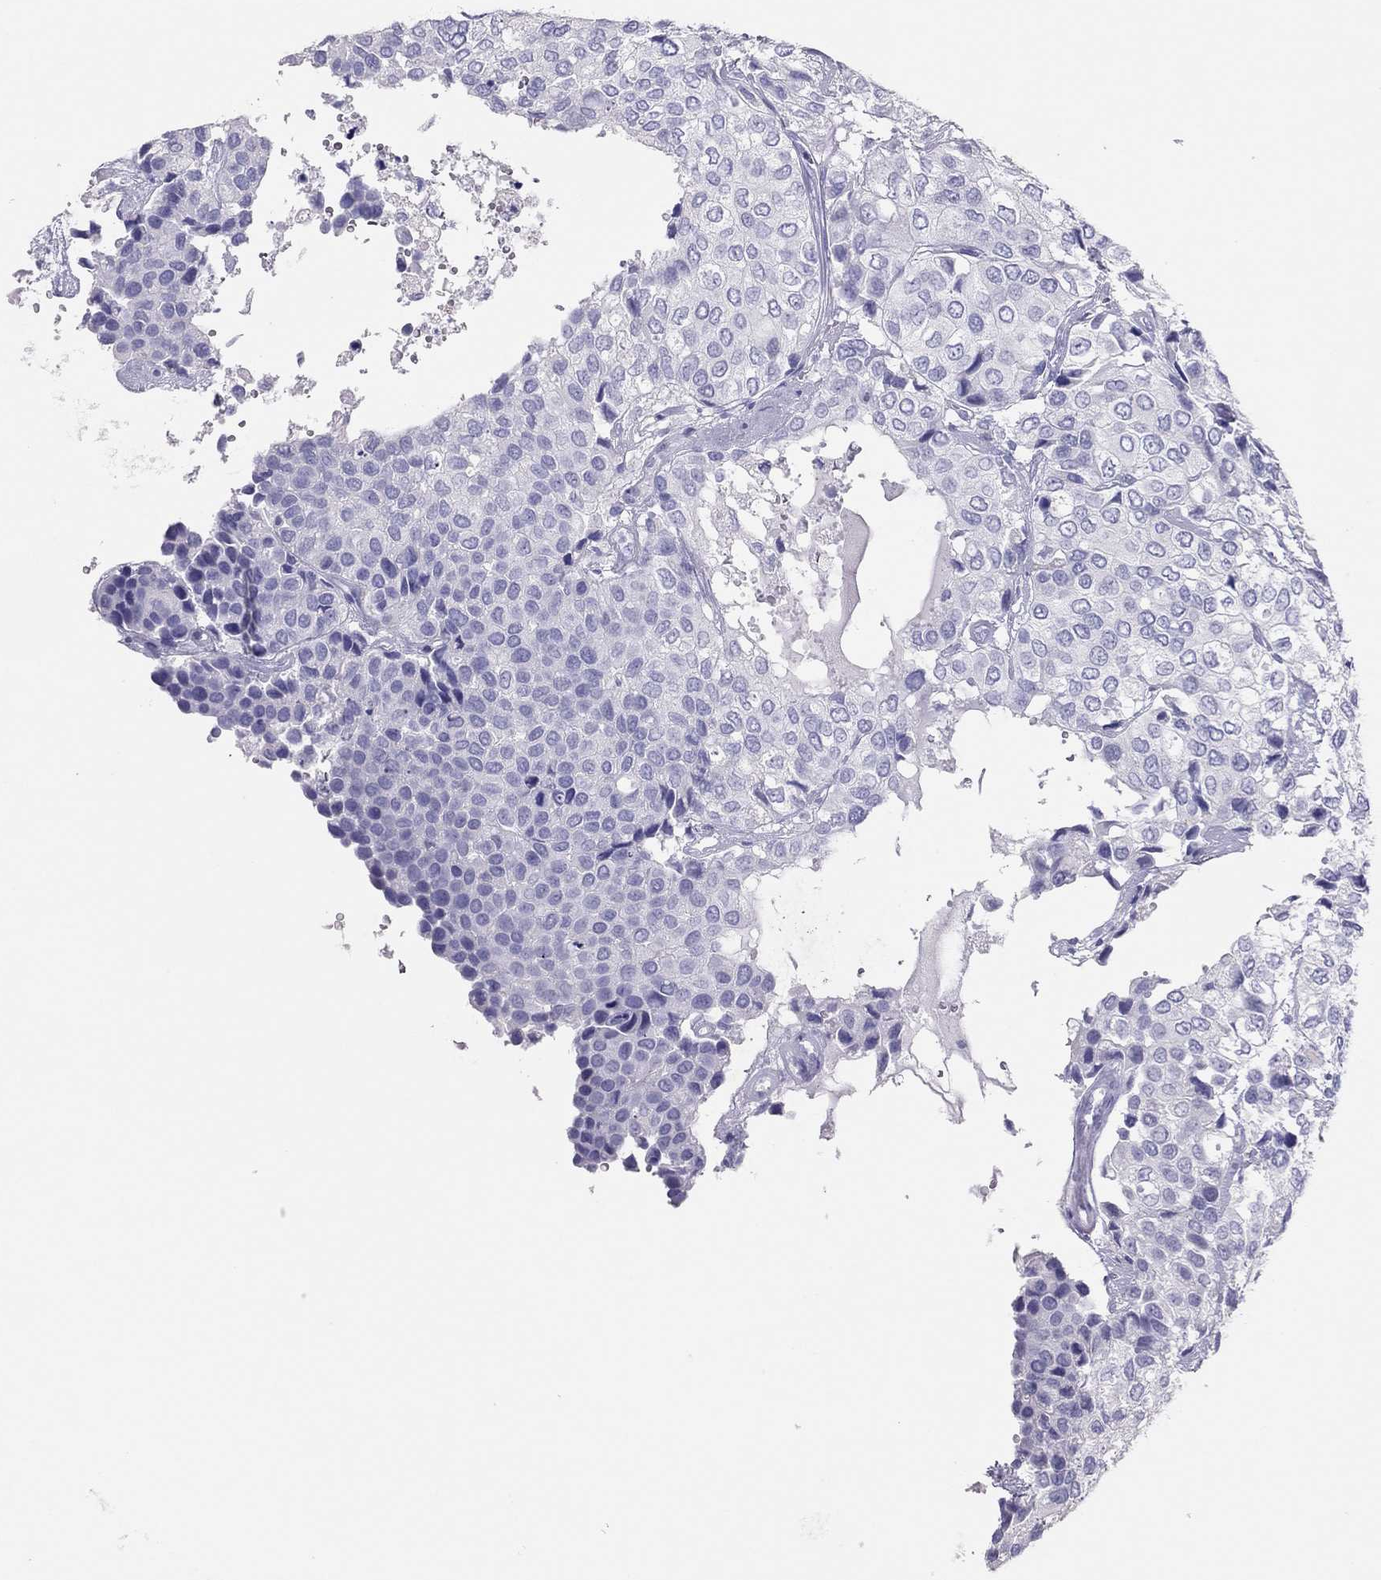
{"staining": {"intensity": "negative", "quantity": "none", "location": "none"}, "tissue": "urothelial cancer", "cell_type": "Tumor cells", "image_type": "cancer", "snomed": [{"axis": "morphology", "description": "Urothelial carcinoma, High grade"}, {"axis": "topography", "description": "Urinary bladder"}], "caption": "Image shows no protein staining in tumor cells of urothelial carcinoma (high-grade) tissue.", "gene": "TSHB", "patient": {"sex": "male", "age": 73}}